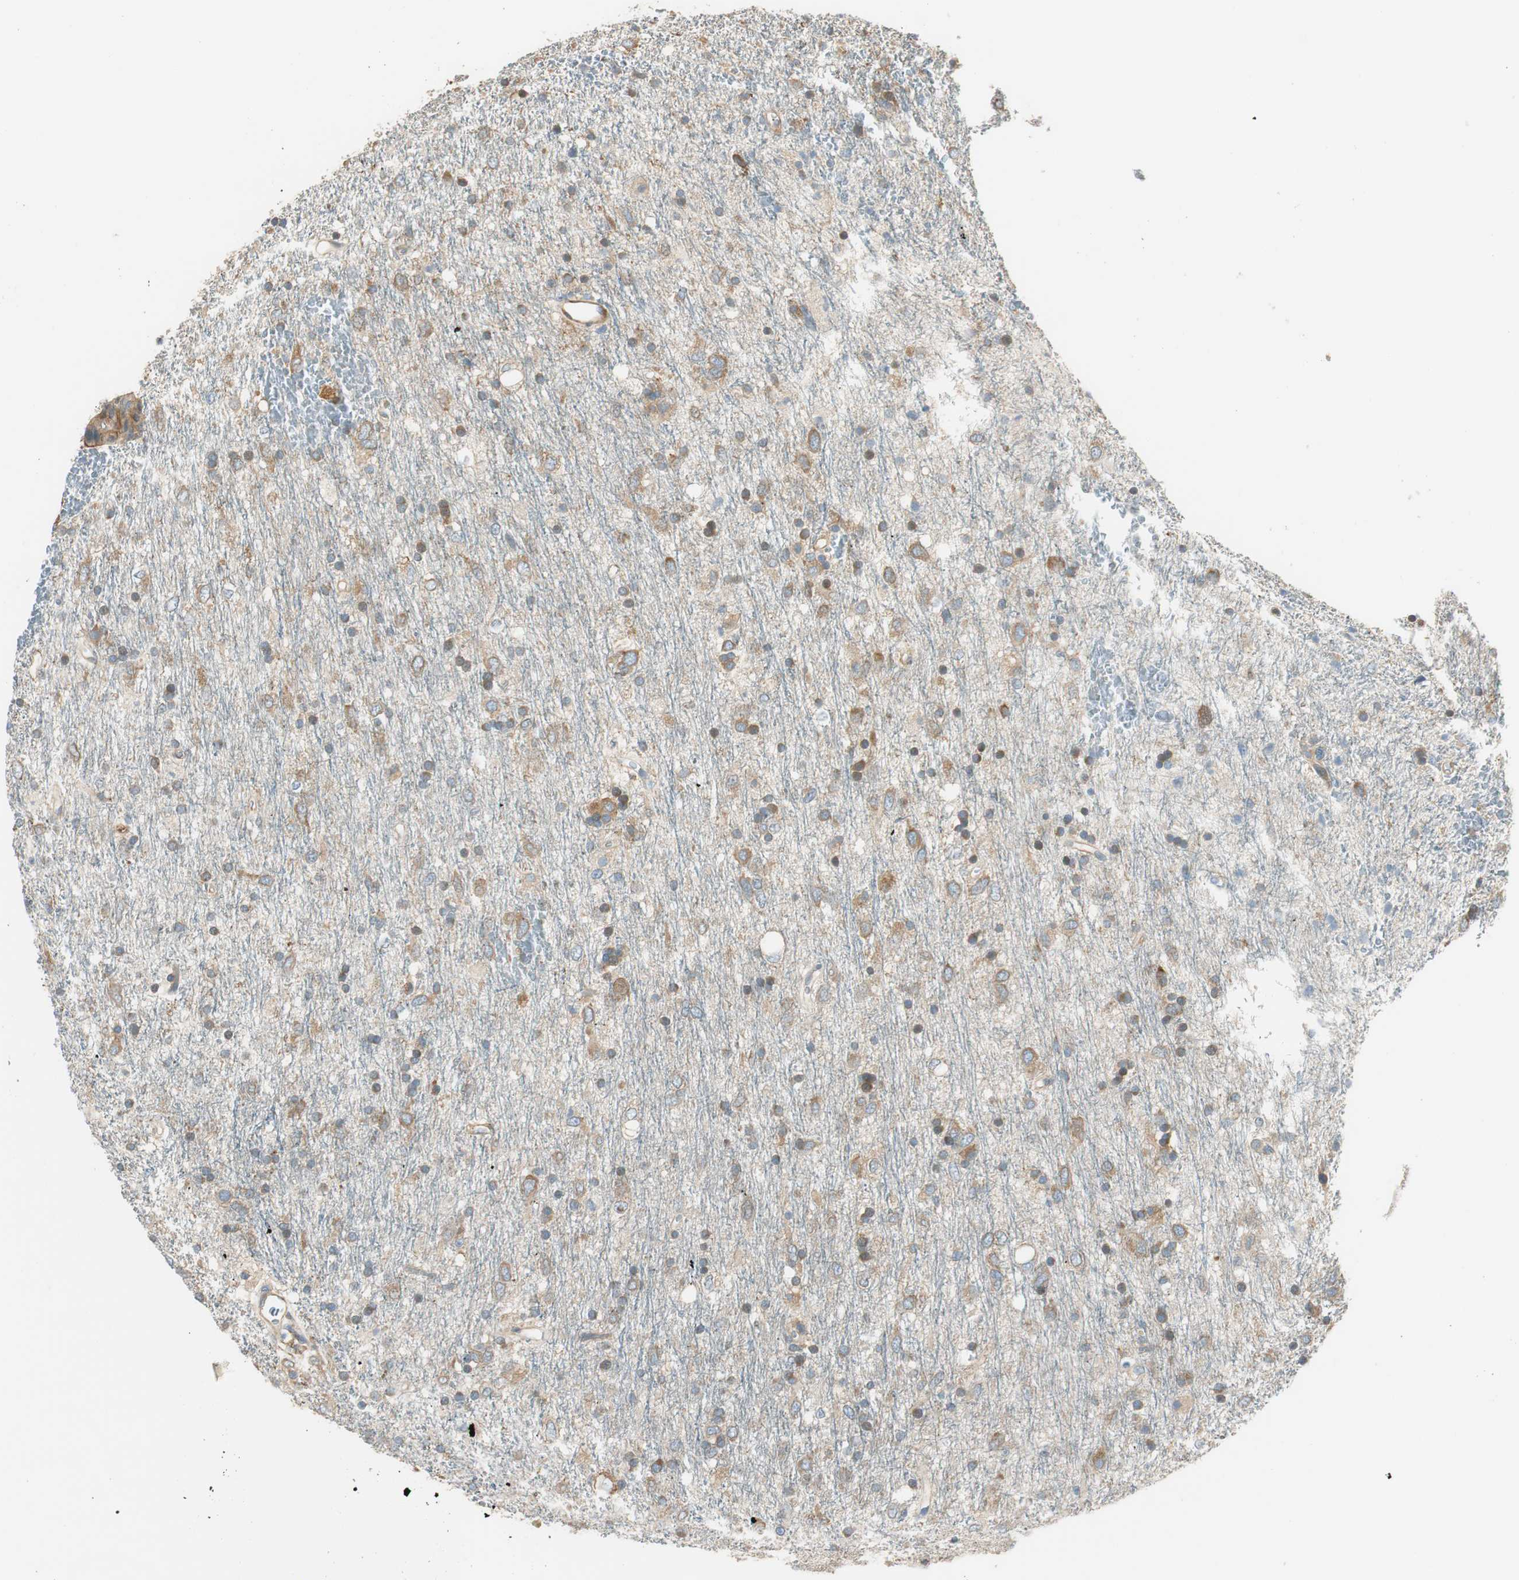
{"staining": {"intensity": "moderate", "quantity": ">75%", "location": "cytoplasmic/membranous"}, "tissue": "glioma", "cell_type": "Tumor cells", "image_type": "cancer", "snomed": [{"axis": "morphology", "description": "Glioma, malignant, Low grade"}, {"axis": "topography", "description": "Brain"}], "caption": "This micrograph exhibits immunohistochemistry (IHC) staining of human malignant glioma (low-grade), with medium moderate cytoplasmic/membranous positivity in about >75% of tumor cells.", "gene": "PI4K2B", "patient": {"sex": "male", "age": 77}}